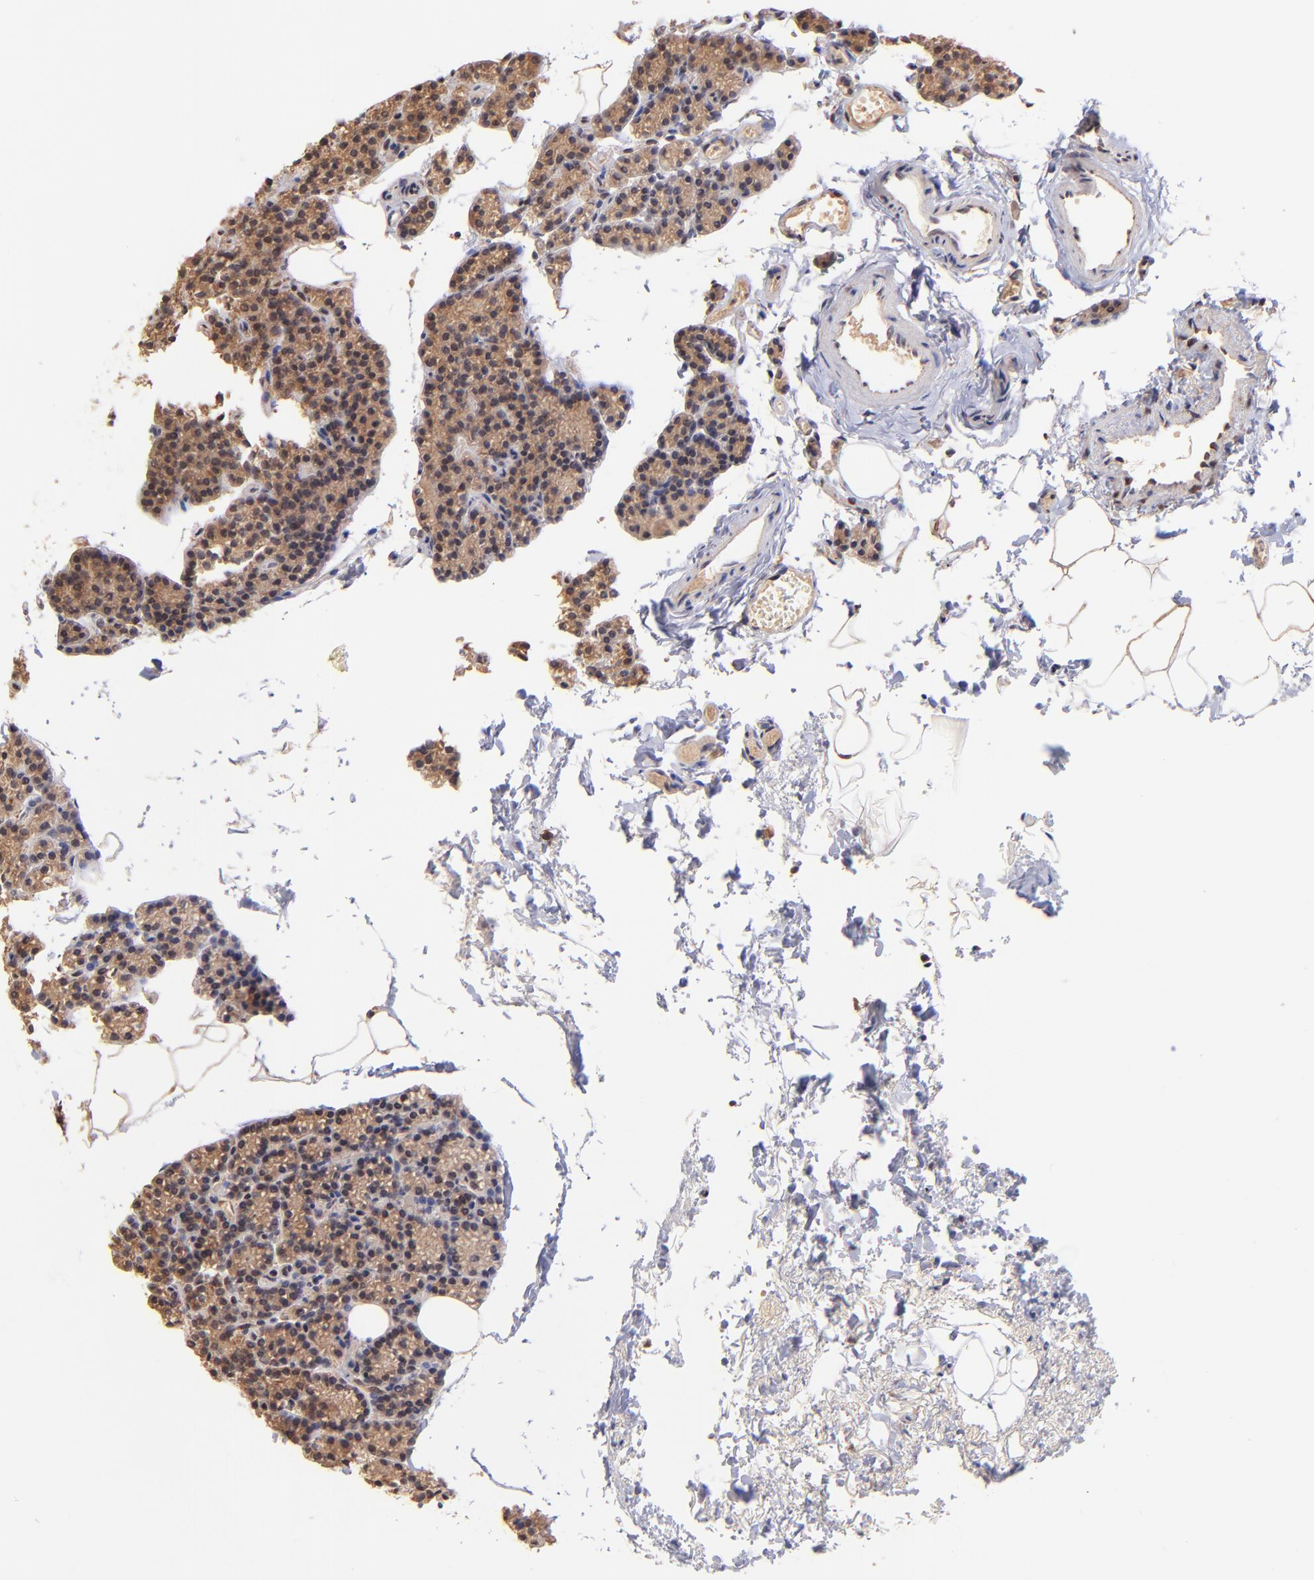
{"staining": {"intensity": "weak", "quantity": ">75%", "location": "cytoplasmic/membranous"}, "tissue": "parathyroid gland", "cell_type": "Glandular cells", "image_type": "normal", "snomed": [{"axis": "morphology", "description": "Normal tissue, NOS"}, {"axis": "topography", "description": "Parathyroid gland"}], "caption": "High-magnification brightfield microscopy of unremarkable parathyroid gland stained with DAB (3,3'-diaminobenzidine) (brown) and counterstained with hematoxylin (blue). glandular cells exhibit weak cytoplasmic/membranous expression is appreciated in approximately>75% of cells.", "gene": "WDR25", "patient": {"sex": "female", "age": 60}}